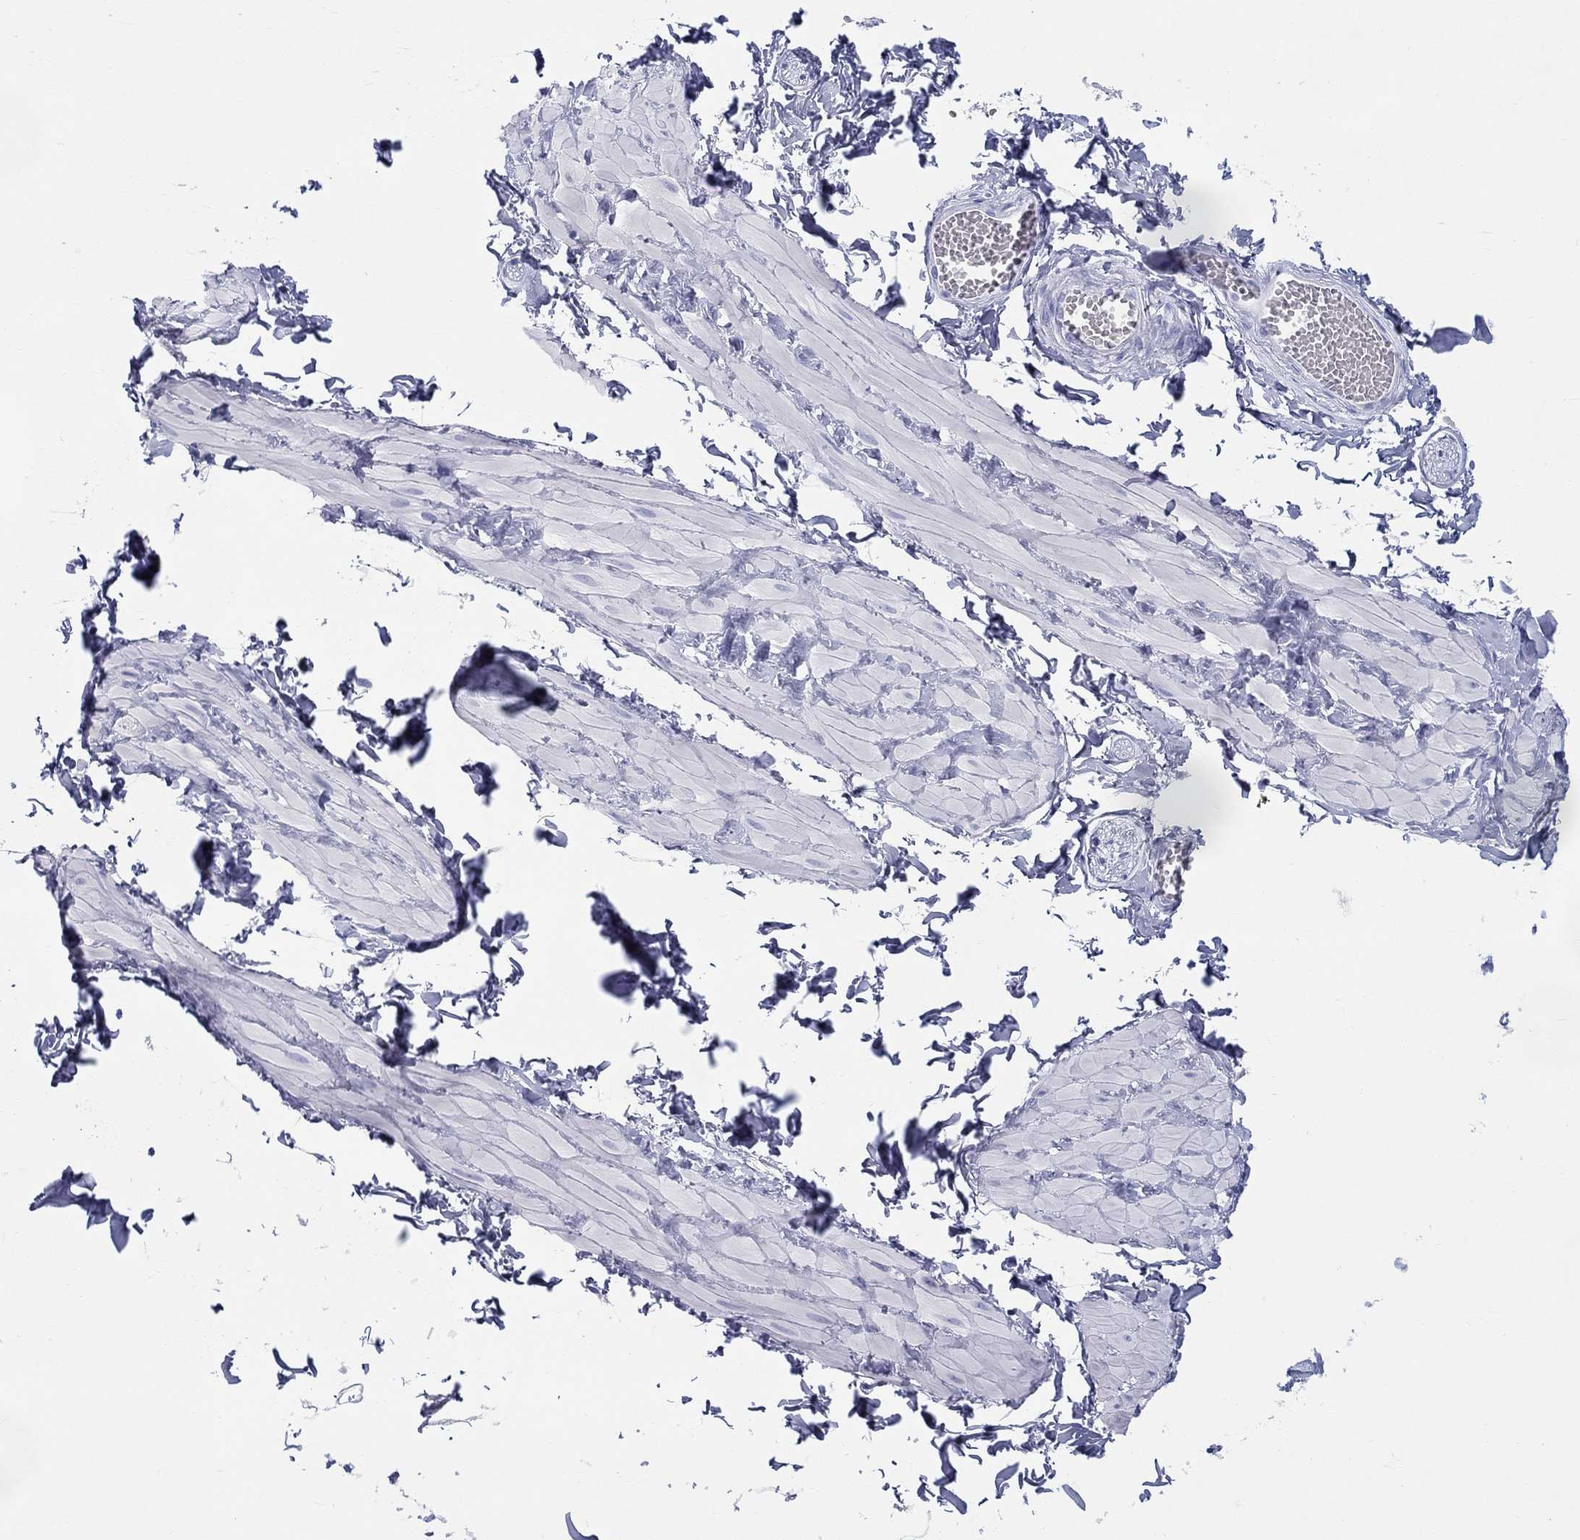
{"staining": {"intensity": "negative", "quantity": "none", "location": "none"}, "tissue": "adipose tissue", "cell_type": "Adipocytes", "image_type": "normal", "snomed": [{"axis": "morphology", "description": "Normal tissue, NOS"}, {"axis": "topography", "description": "Smooth muscle"}, {"axis": "topography", "description": "Peripheral nerve tissue"}], "caption": "IHC of unremarkable human adipose tissue demonstrates no positivity in adipocytes. (Immunohistochemistry, brightfield microscopy, high magnification).", "gene": "LAMP5", "patient": {"sex": "male", "age": 22}}